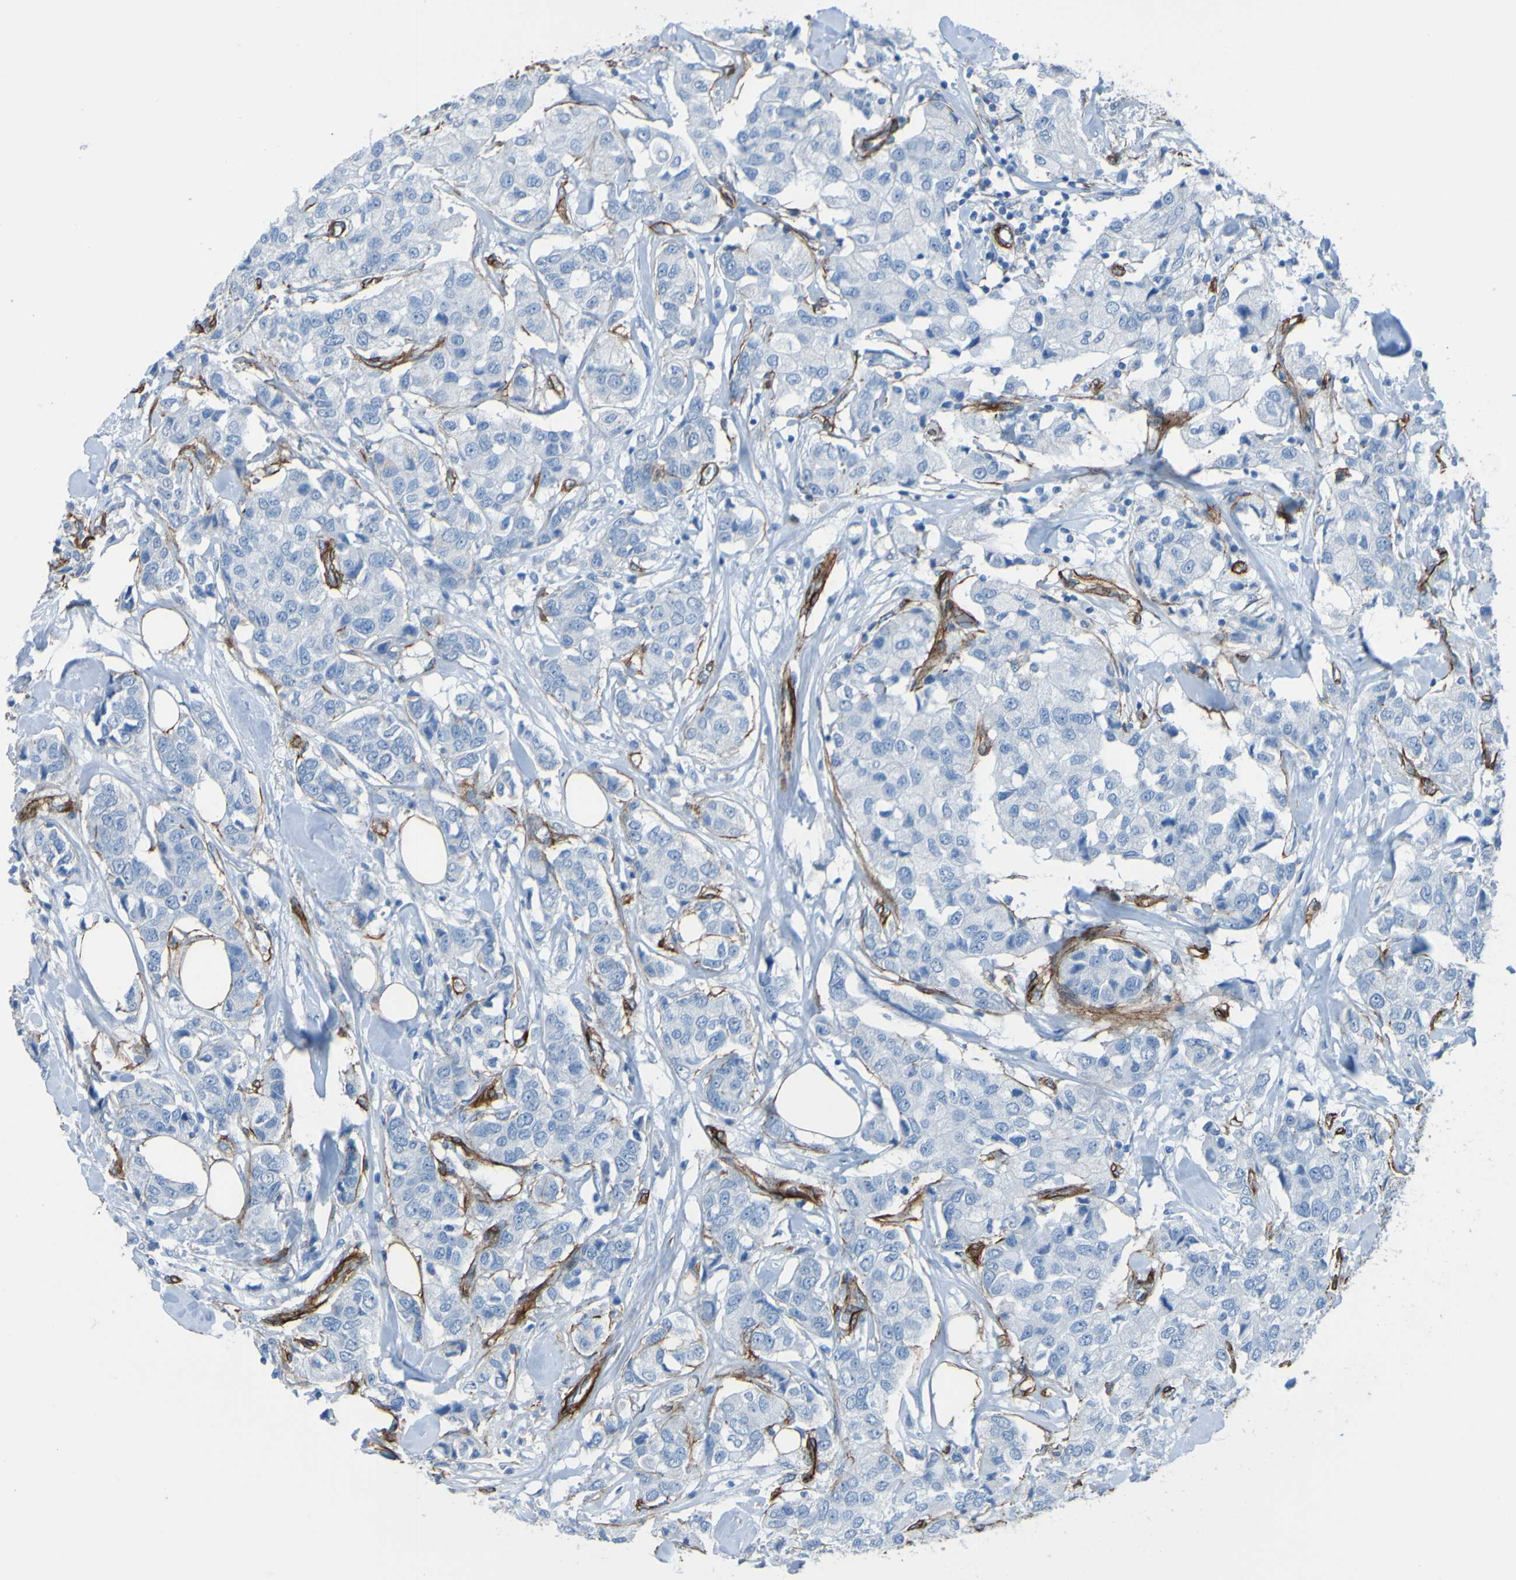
{"staining": {"intensity": "negative", "quantity": "none", "location": "none"}, "tissue": "breast cancer", "cell_type": "Tumor cells", "image_type": "cancer", "snomed": [{"axis": "morphology", "description": "Duct carcinoma"}, {"axis": "topography", "description": "Breast"}], "caption": "Immunohistochemistry (IHC) micrograph of neoplastic tissue: human breast cancer stained with DAB (3,3'-diaminobenzidine) shows no significant protein positivity in tumor cells. The staining was performed using DAB (3,3'-diaminobenzidine) to visualize the protein expression in brown, while the nuclei were stained in blue with hematoxylin (Magnification: 20x).", "gene": "COL4A2", "patient": {"sex": "female", "age": 80}}